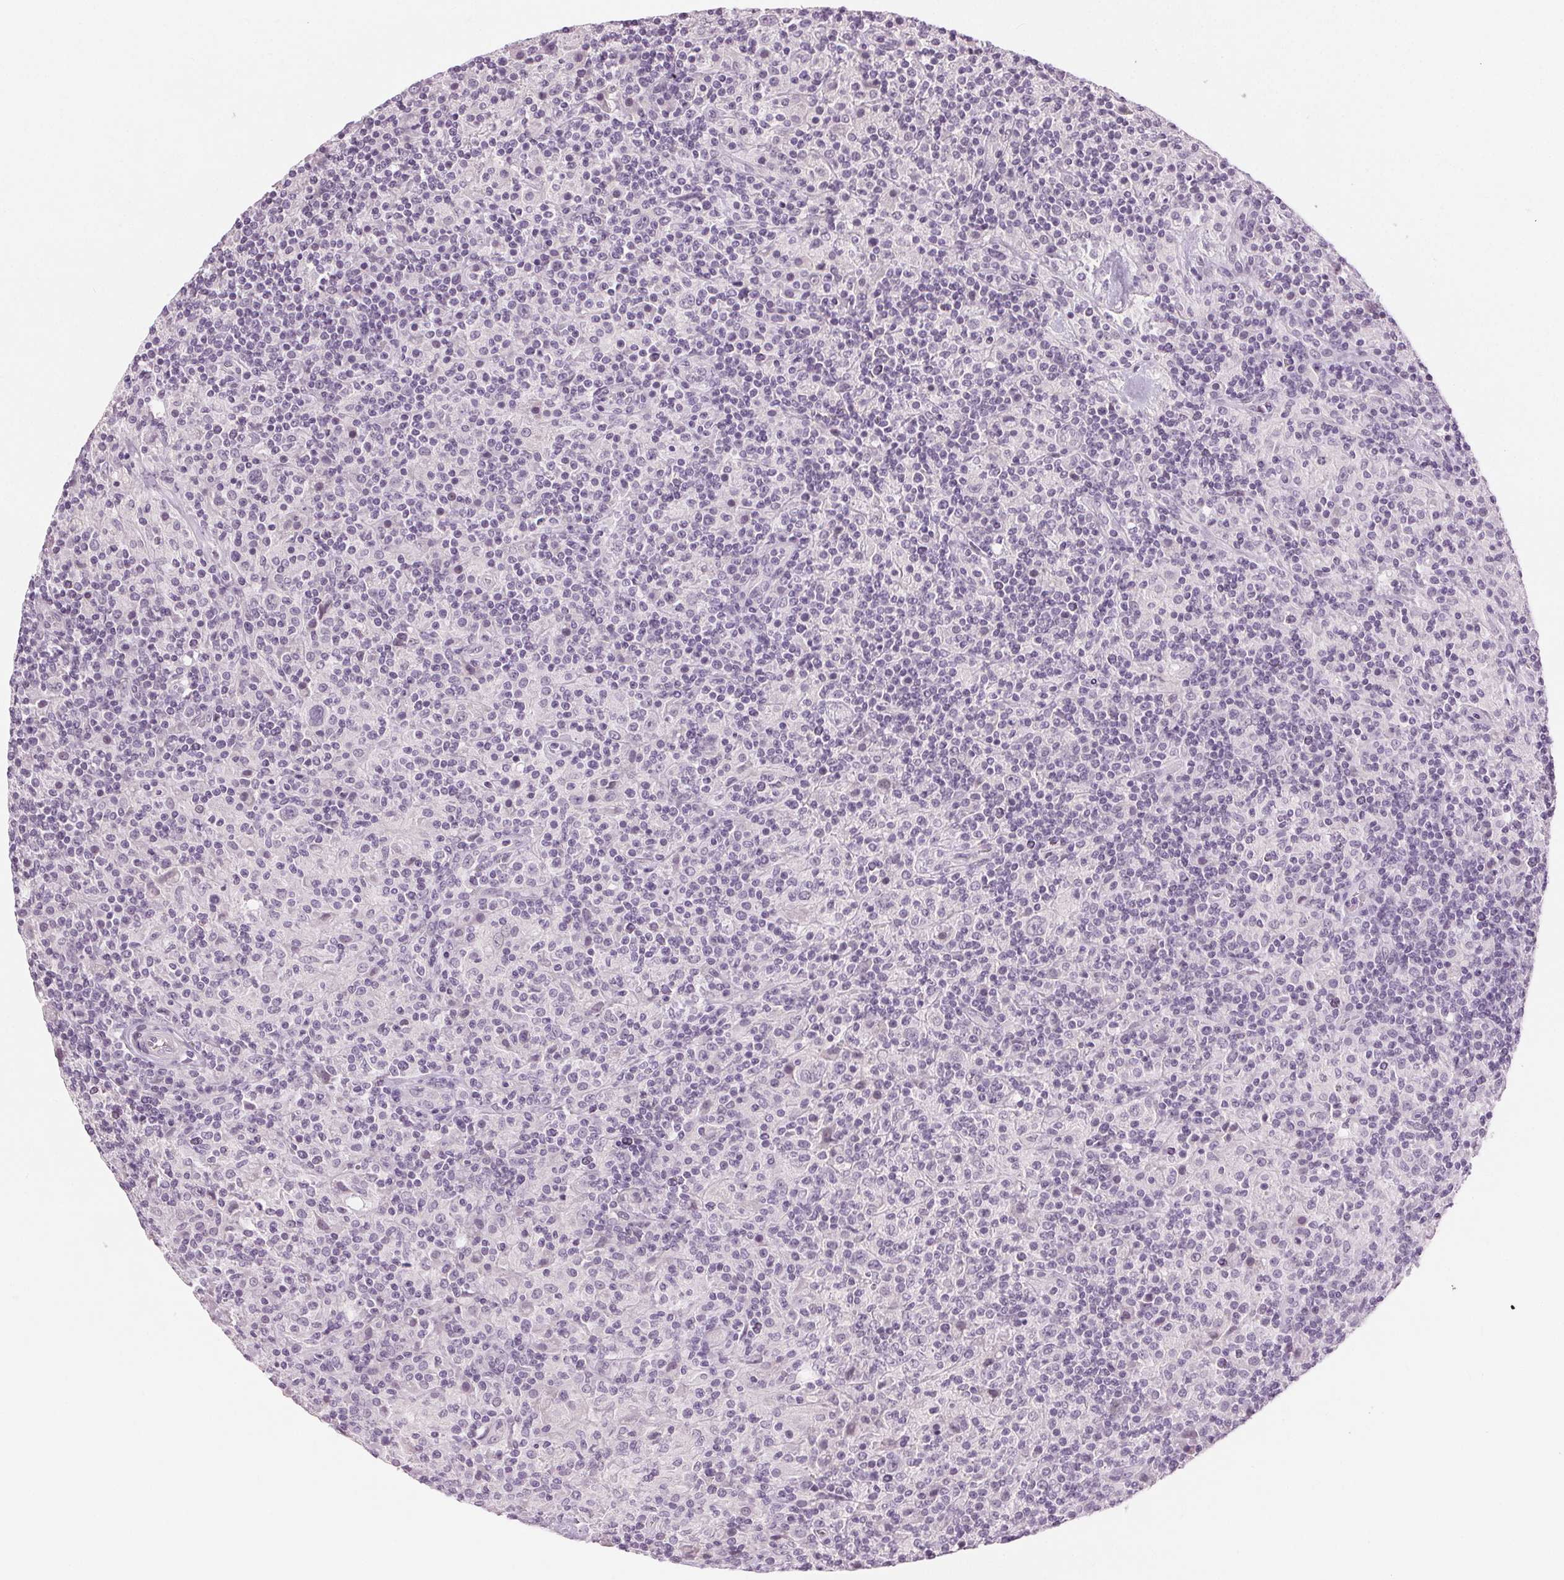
{"staining": {"intensity": "negative", "quantity": "none", "location": "none"}, "tissue": "lymphoma", "cell_type": "Tumor cells", "image_type": "cancer", "snomed": [{"axis": "morphology", "description": "Hodgkin's disease, NOS"}, {"axis": "topography", "description": "Lymph node"}], "caption": "Immunohistochemistry image of Hodgkin's disease stained for a protein (brown), which exhibits no positivity in tumor cells.", "gene": "HSF5", "patient": {"sex": "male", "age": 70}}